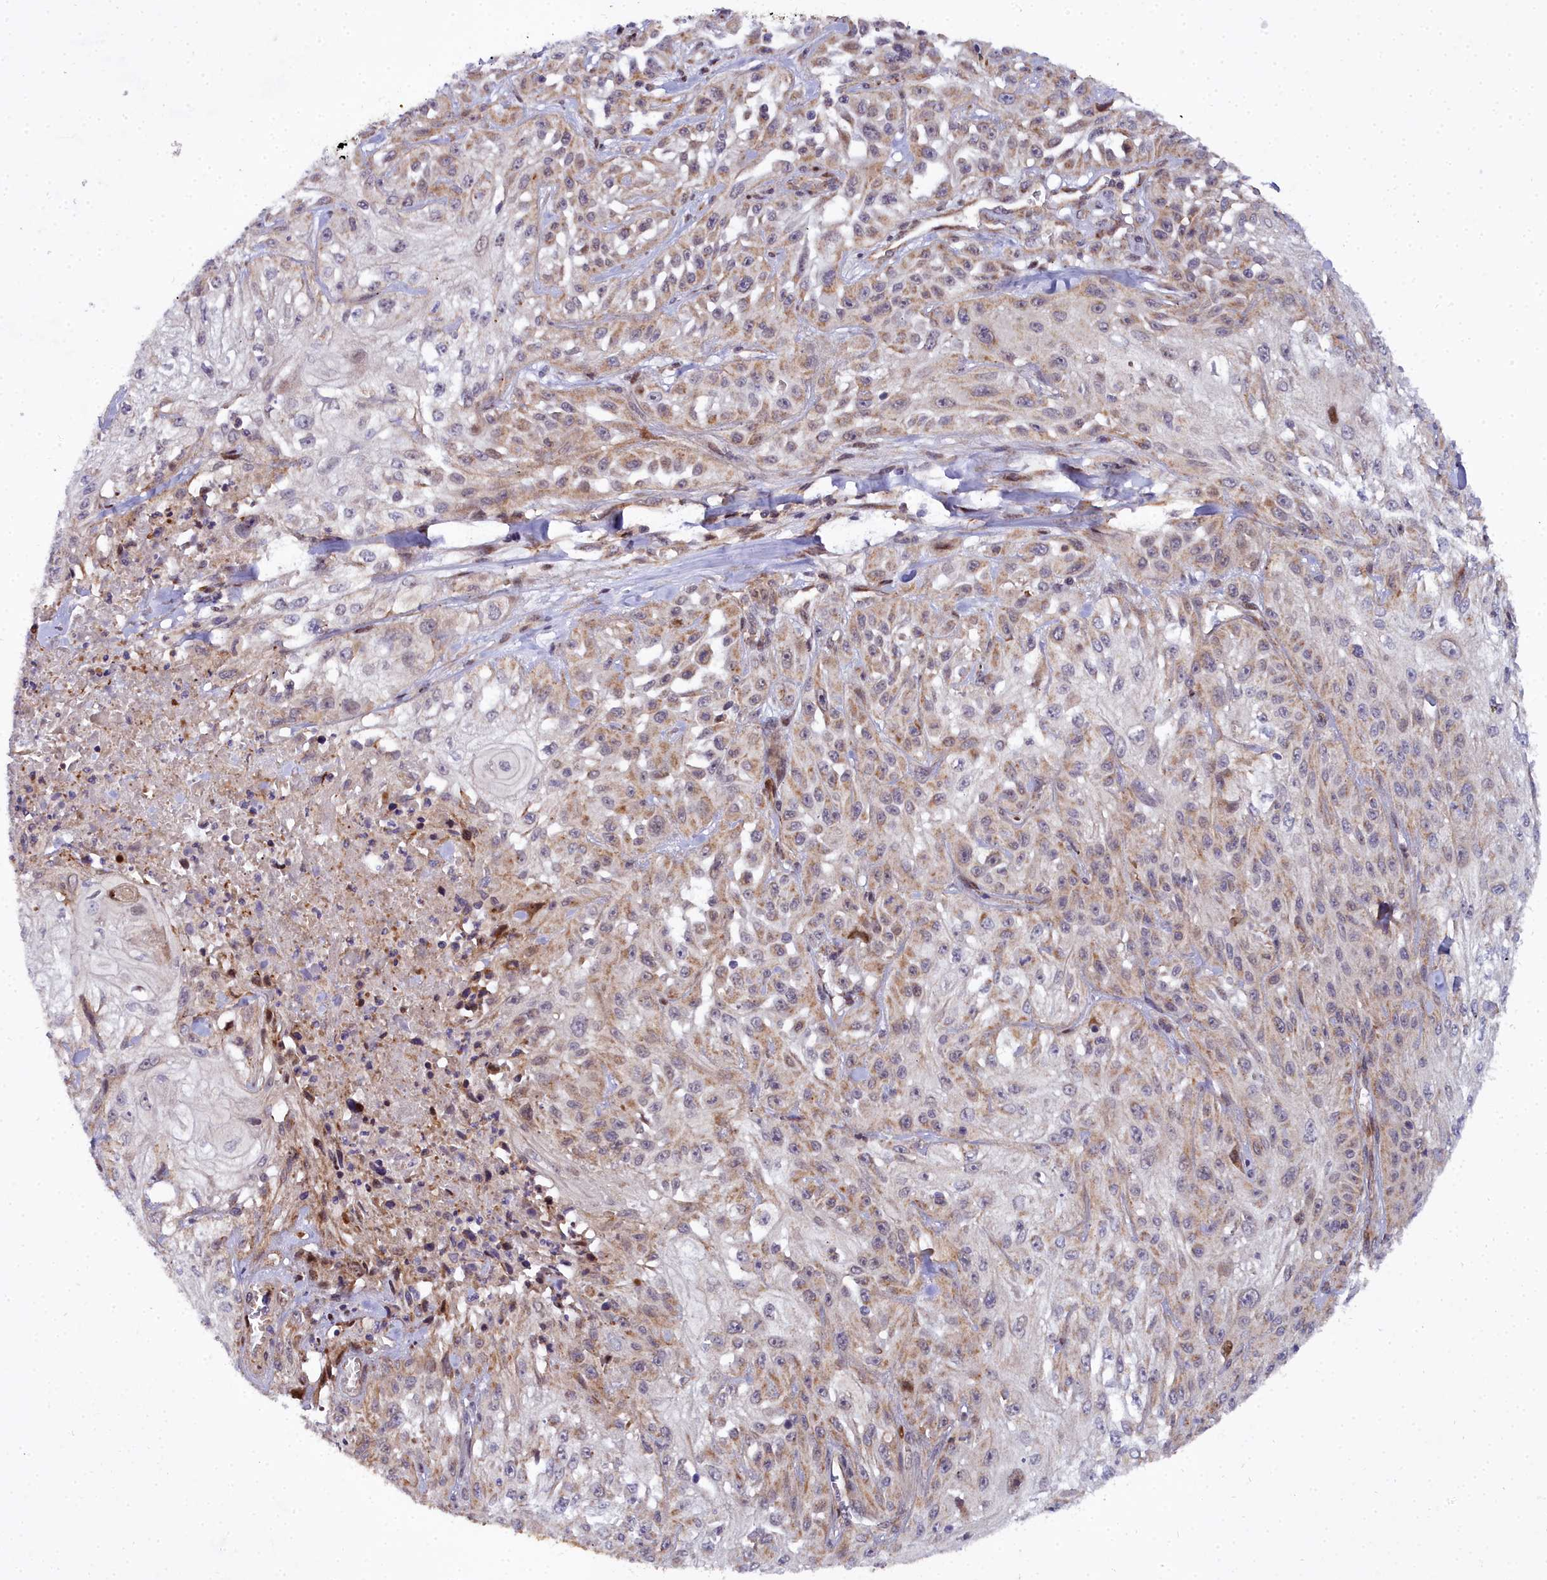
{"staining": {"intensity": "weak", "quantity": "25%-75%", "location": "cytoplasmic/membranous"}, "tissue": "skin cancer", "cell_type": "Tumor cells", "image_type": "cancer", "snomed": [{"axis": "morphology", "description": "Squamous cell carcinoma, NOS"}, {"axis": "morphology", "description": "Squamous cell carcinoma, metastatic, NOS"}, {"axis": "topography", "description": "Skin"}, {"axis": "topography", "description": "Lymph node"}], "caption": "A low amount of weak cytoplasmic/membranous expression is present in approximately 25%-75% of tumor cells in skin cancer tissue.", "gene": "MRPS11", "patient": {"sex": "male", "age": 75}}